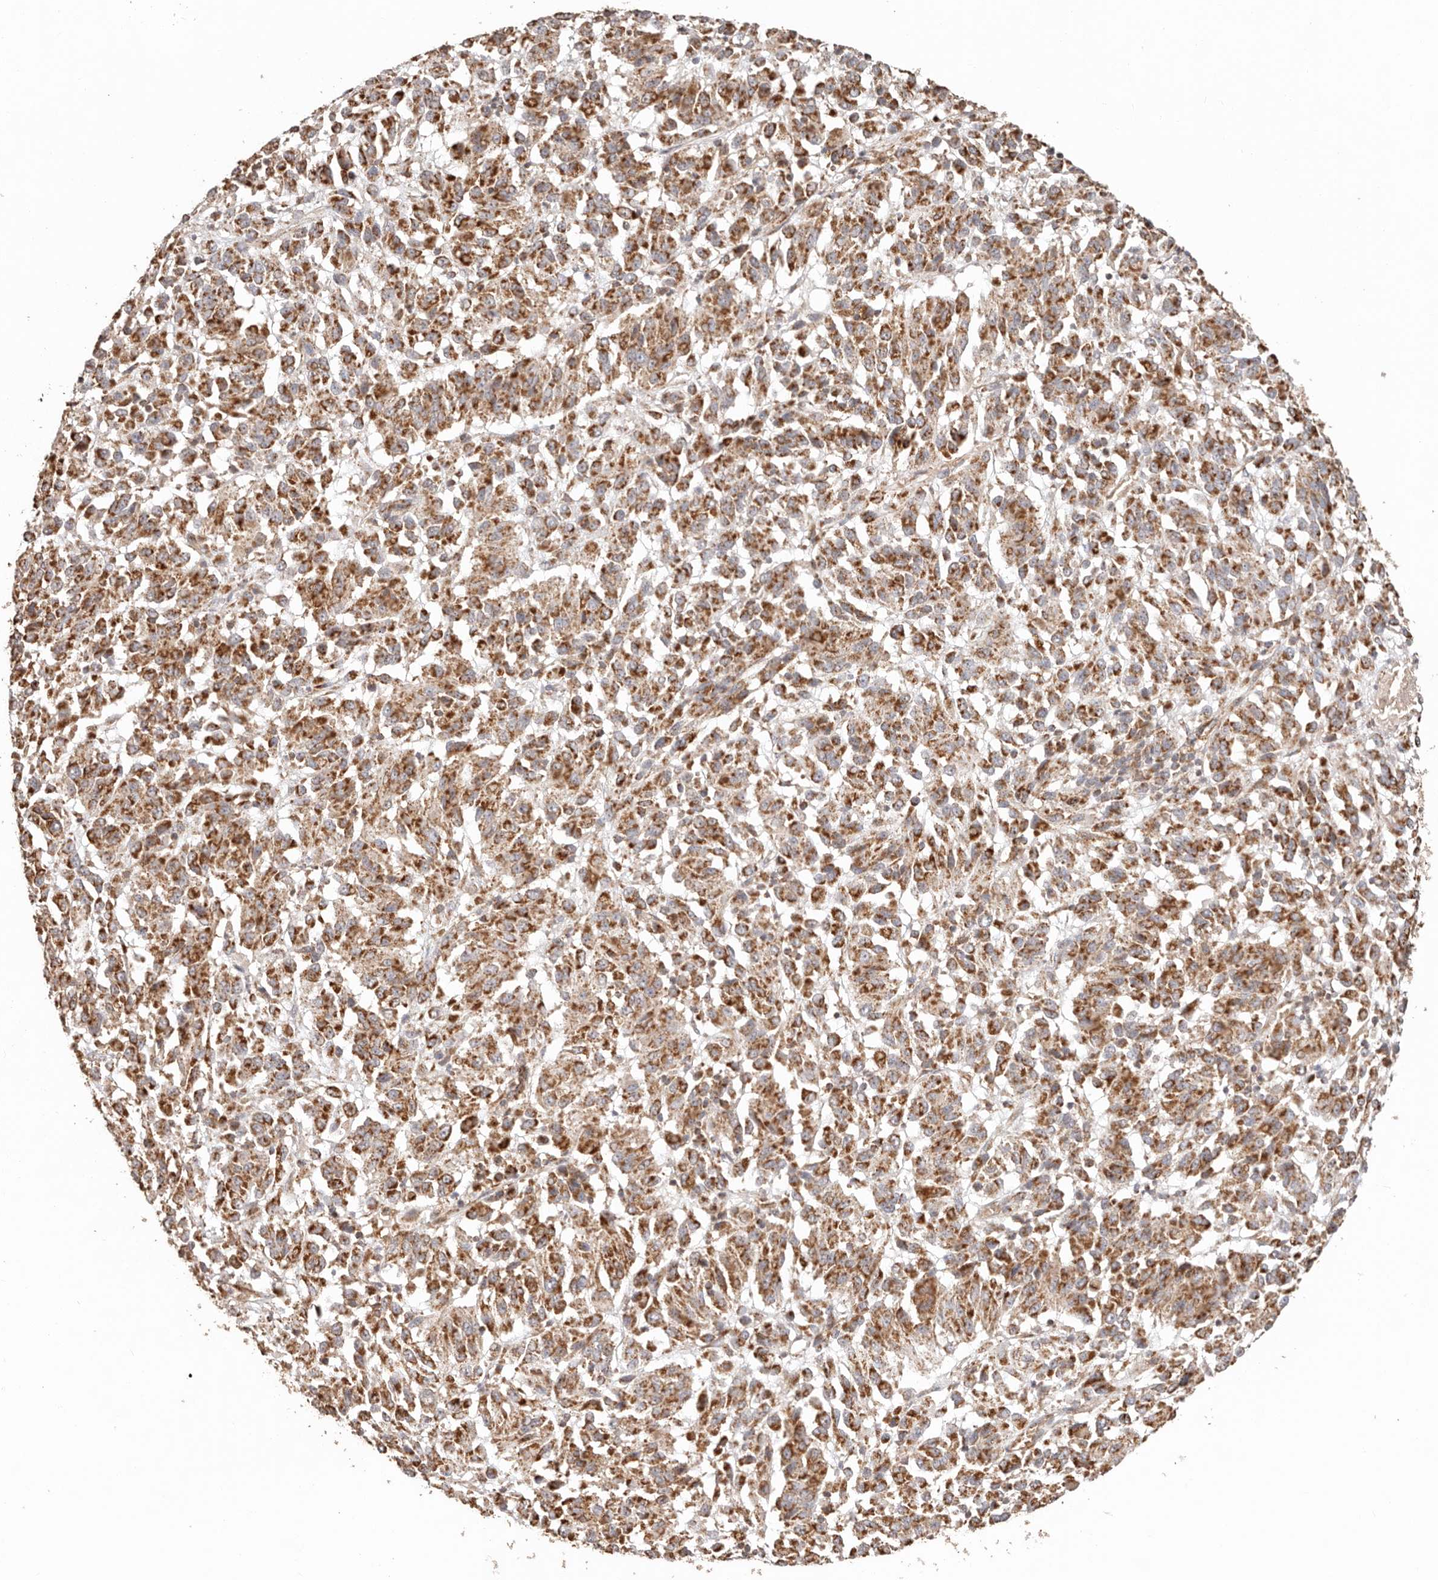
{"staining": {"intensity": "strong", "quantity": ">75%", "location": "cytoplasmic/membranous"}, "tissue": "melanoma", "cell_type": "Tumor cells", "image_type": "cancer", "snomed": [{"axis": "morphology", "description": "Malignant melanoma, NOS"}, {"axis": "topography", "description": "Skin"}], "caption": "Protein expression analysis of malignant melanoma reveals strong cytoplasmic/membranous expression in about >75% of tumor cells. (Brightfield microscopy of DAB IHC at high magnification).", "gene": "NDUFB11", "patient": {"sex": "female", "age": 82}}